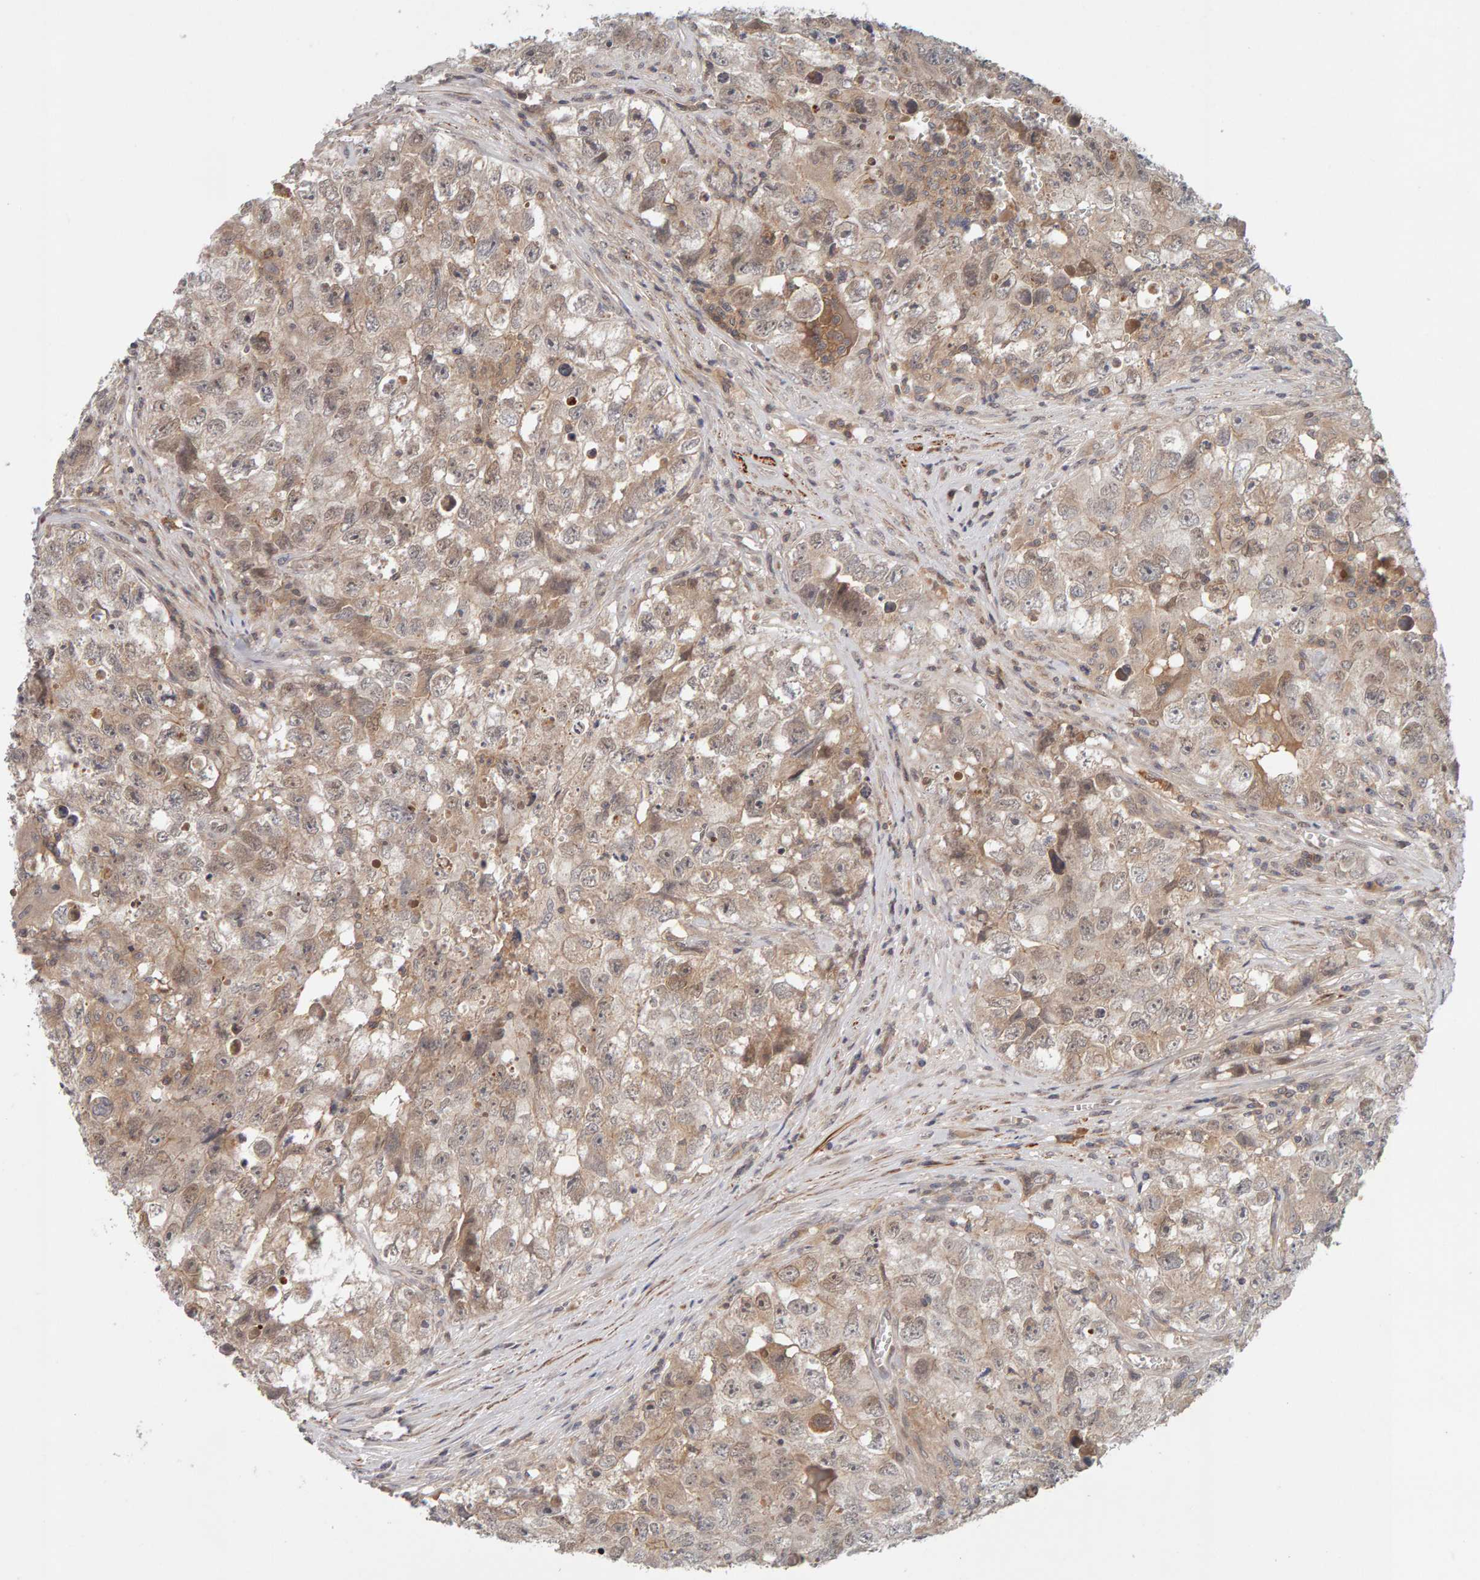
{"staining": {"intensity": "weak", "quantity": "<25%", "location": "cytoplasmic/membranous,nuclear"}, "tissue": "testis cancer", "cell_type": "Tumor cells", "image_type": "cancer", "snomed": [{"axis": "morphology", "description": "Seminoma, NOS"}, {"axis": "morphology", "description": "Carcinoma, Embryonal, NOS"}, {"axis": "topography", "description": "Testis"}], "caption": "High power microscopy micrograph of an immunohistochemistry (IHC) photomicrograph of testis embryonal carcinoma, revealing no significant staining in tumor cells.", "gene": "NUDCD1", "patient": {"sex": "male", "age": 43}}